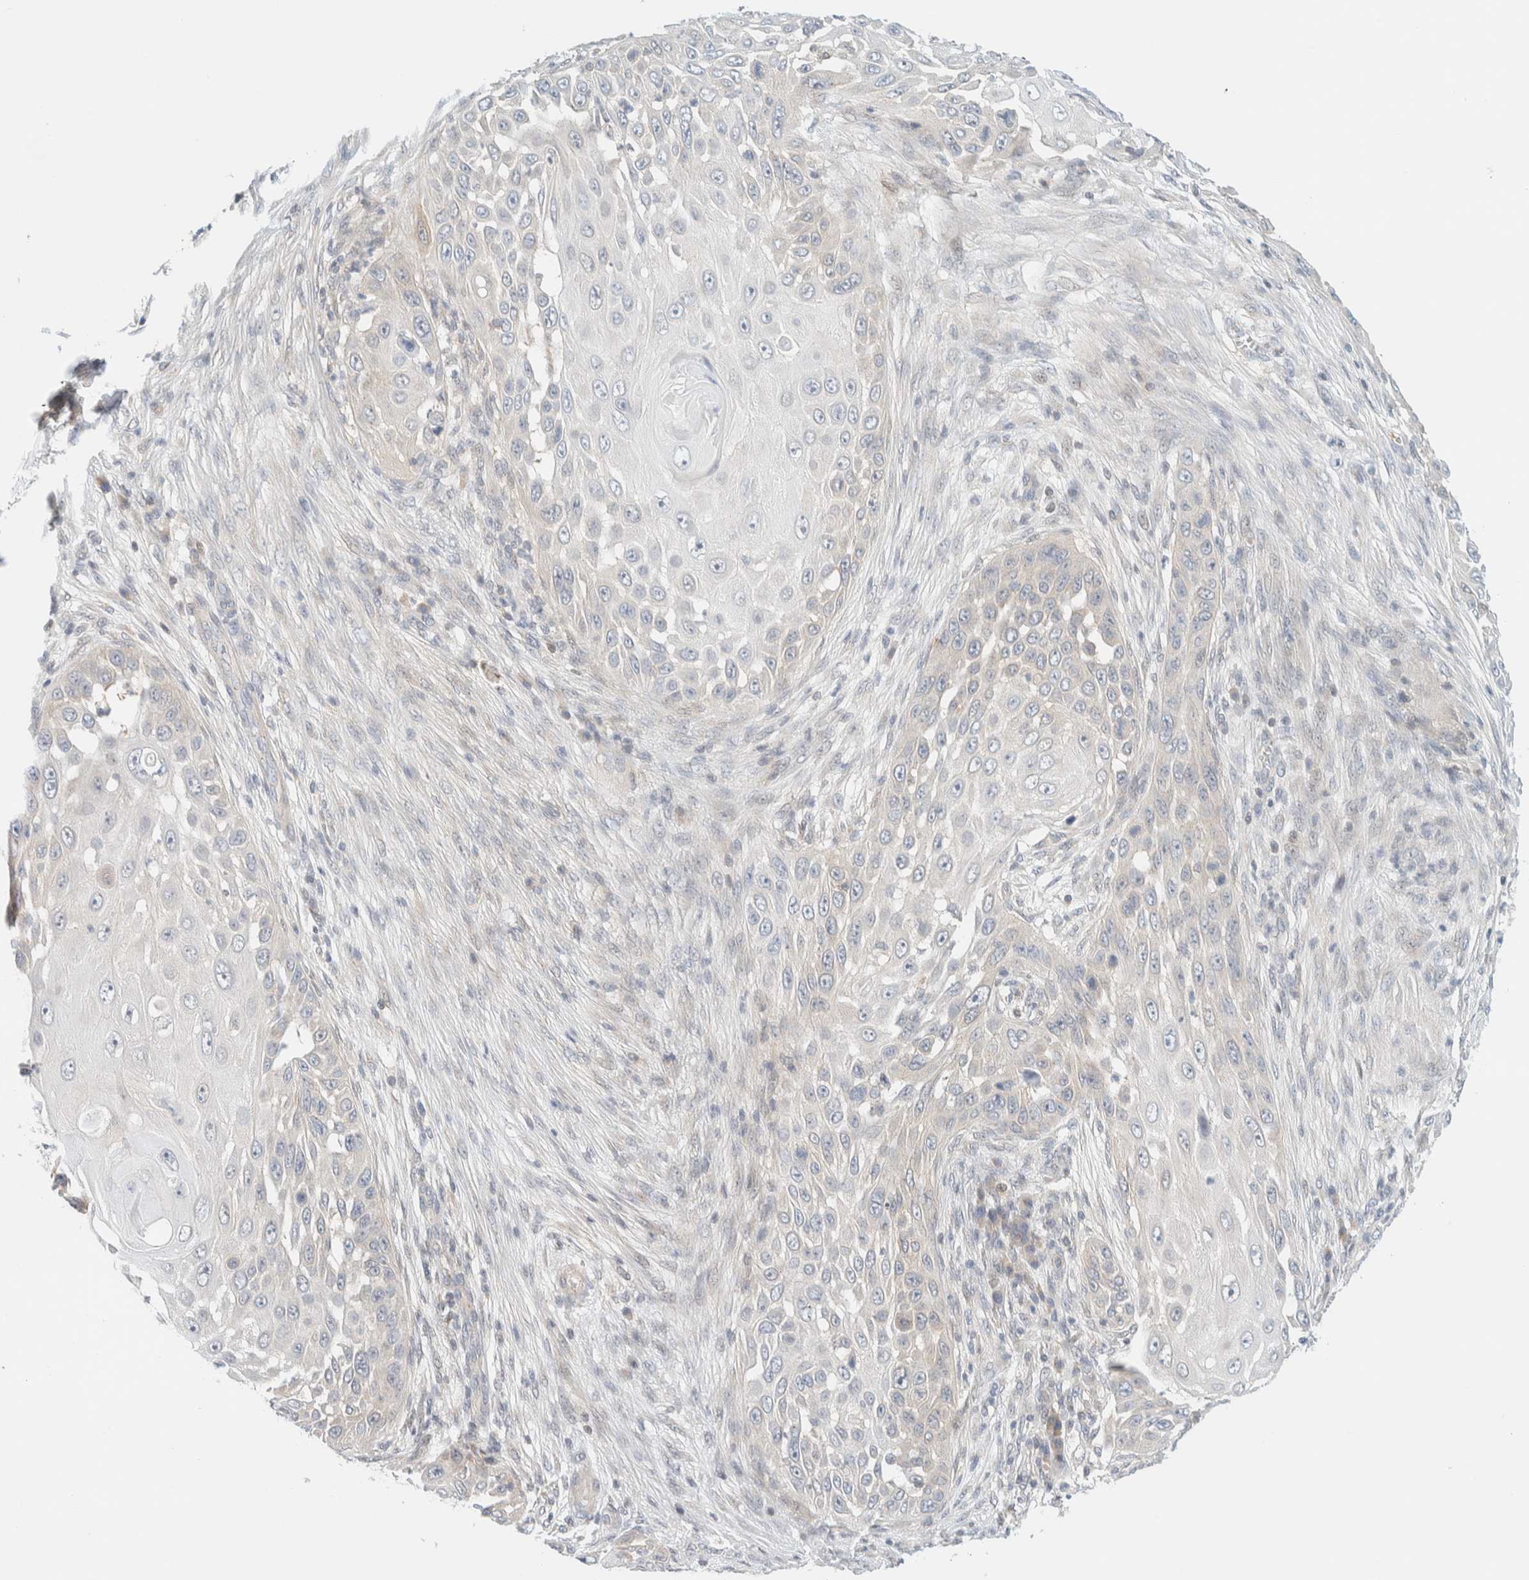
{"staining": {"intensity": "negative", "quantity": "none", "location": "none"}, "tissue": "skin cancer", "cell_type": "Tumor cells", "image_type": "cancer", "snomed": [{"axis": "morphology", "description": "Squamous cell carcinoma, NOS"}, {"axis": "topography", "description": "Skin"}], "caption": "IHC of human skin cancer reveals no positivity in tumor cells. Brightfield microscopy of immunohistochemistry stained with DAB (3,3'-diaminobenzidine) (brown) and hematoxylin (blue), captured at high magnification.", "gene": "PCYT2", "patient": {"sex": "female", "age": 44}}